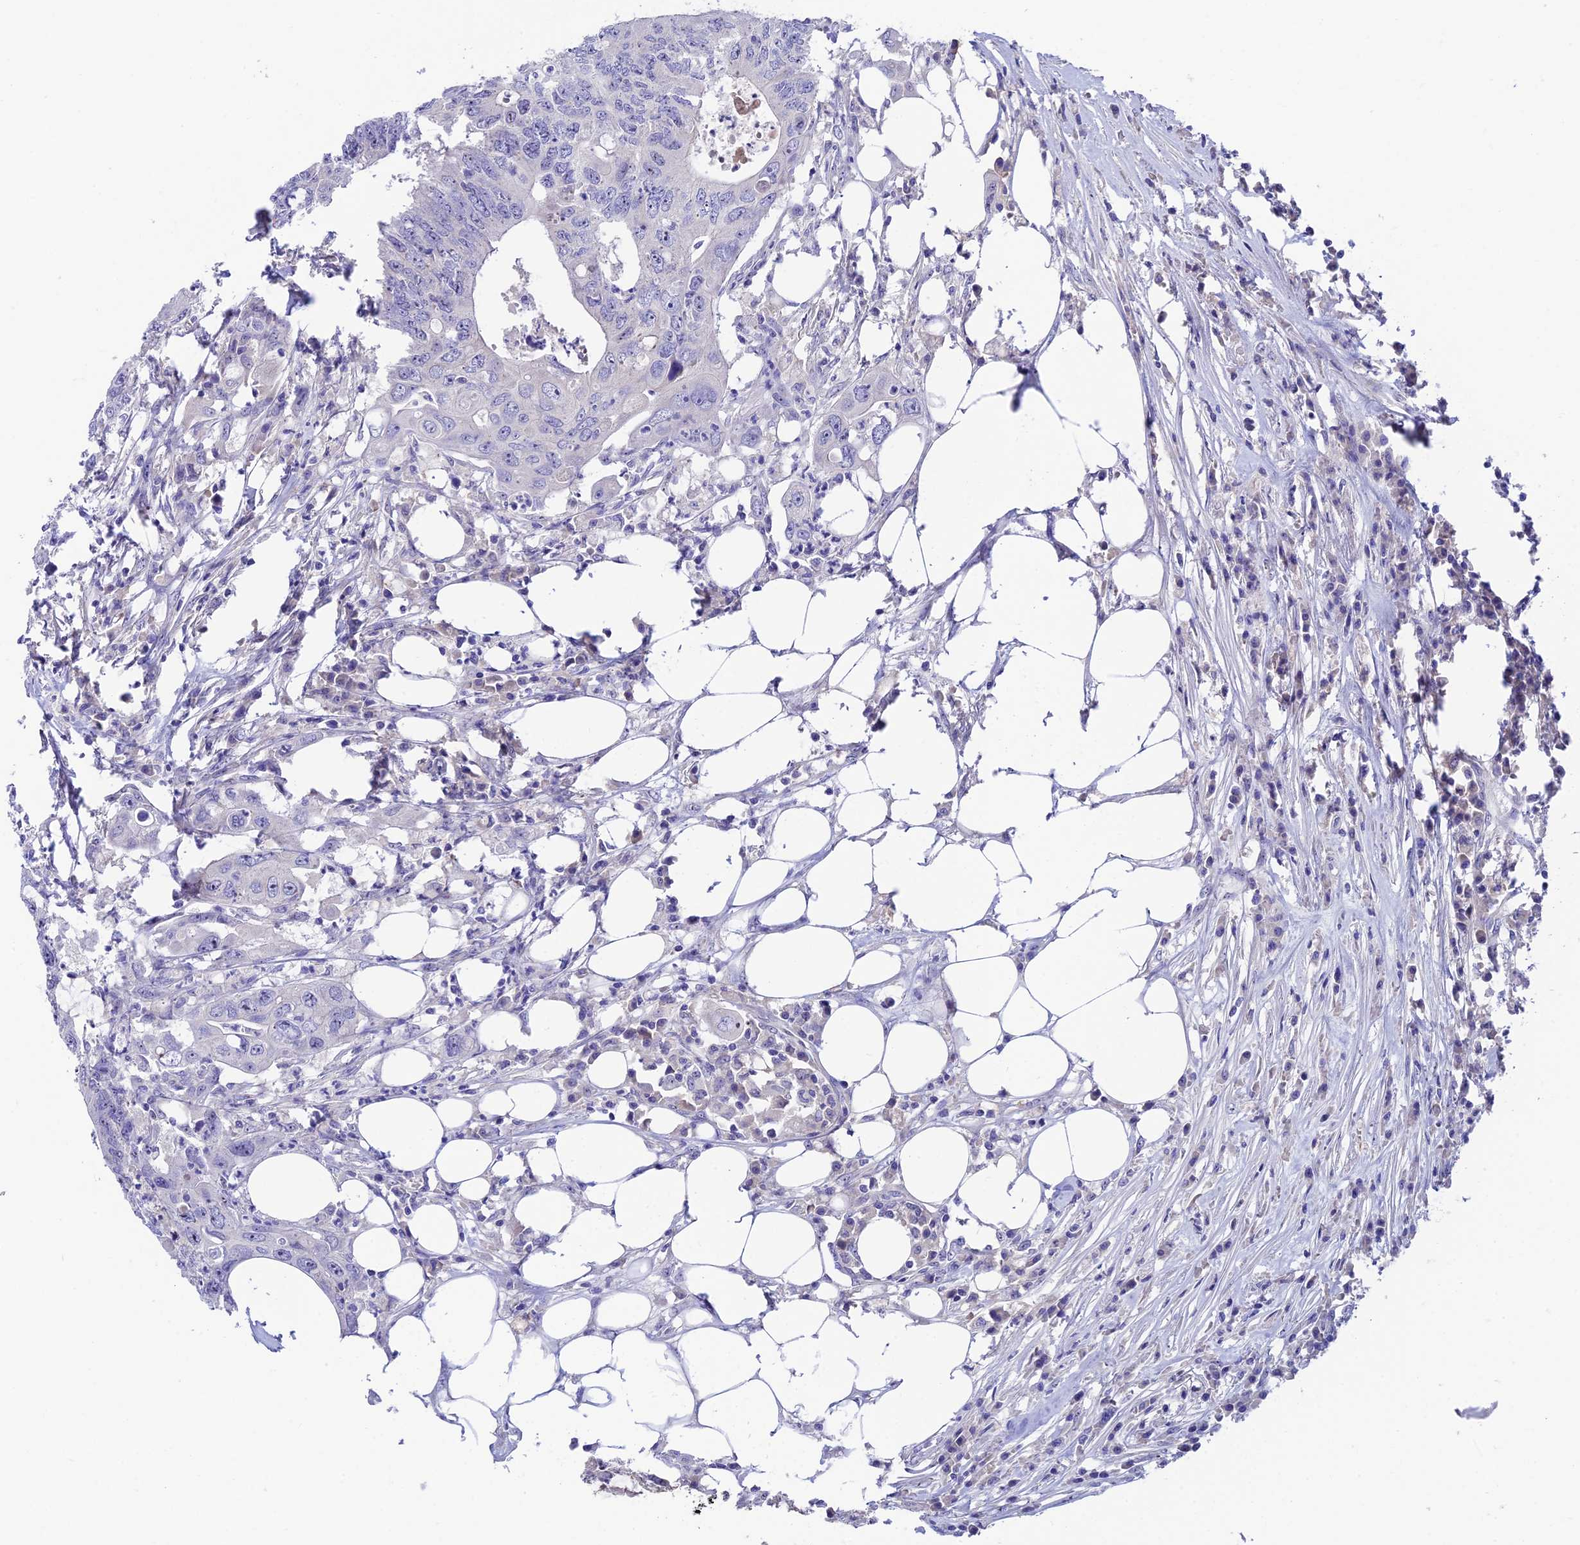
{"staining": {"intensity": "negative", "quantity": "none", "location": "none"}, "tissue": "colorectal cancer", "cell_type": "Tumor cells", "image_type": "cancer", "snomed": [{"axis": "morphology", "description": "Adenocarcinoma, NOS"}, {"axis": "topography", "description": "Colon"}], "caption": "Immunohistochemistry (IHC) histopathology image of human adenocarcinoma (colorectal) stained for a protein (brown), which demonstrates no positivity in tumor cells. (Stains: DAB (3,3'-diaminobenzidine) immunohistochemistry (IHC) with hematoxylin counter stain, Microscopy: brightfield microscopy at high magnification).", "gene": "DUSP29", "patient": {"sex": "male", "age": 71}}